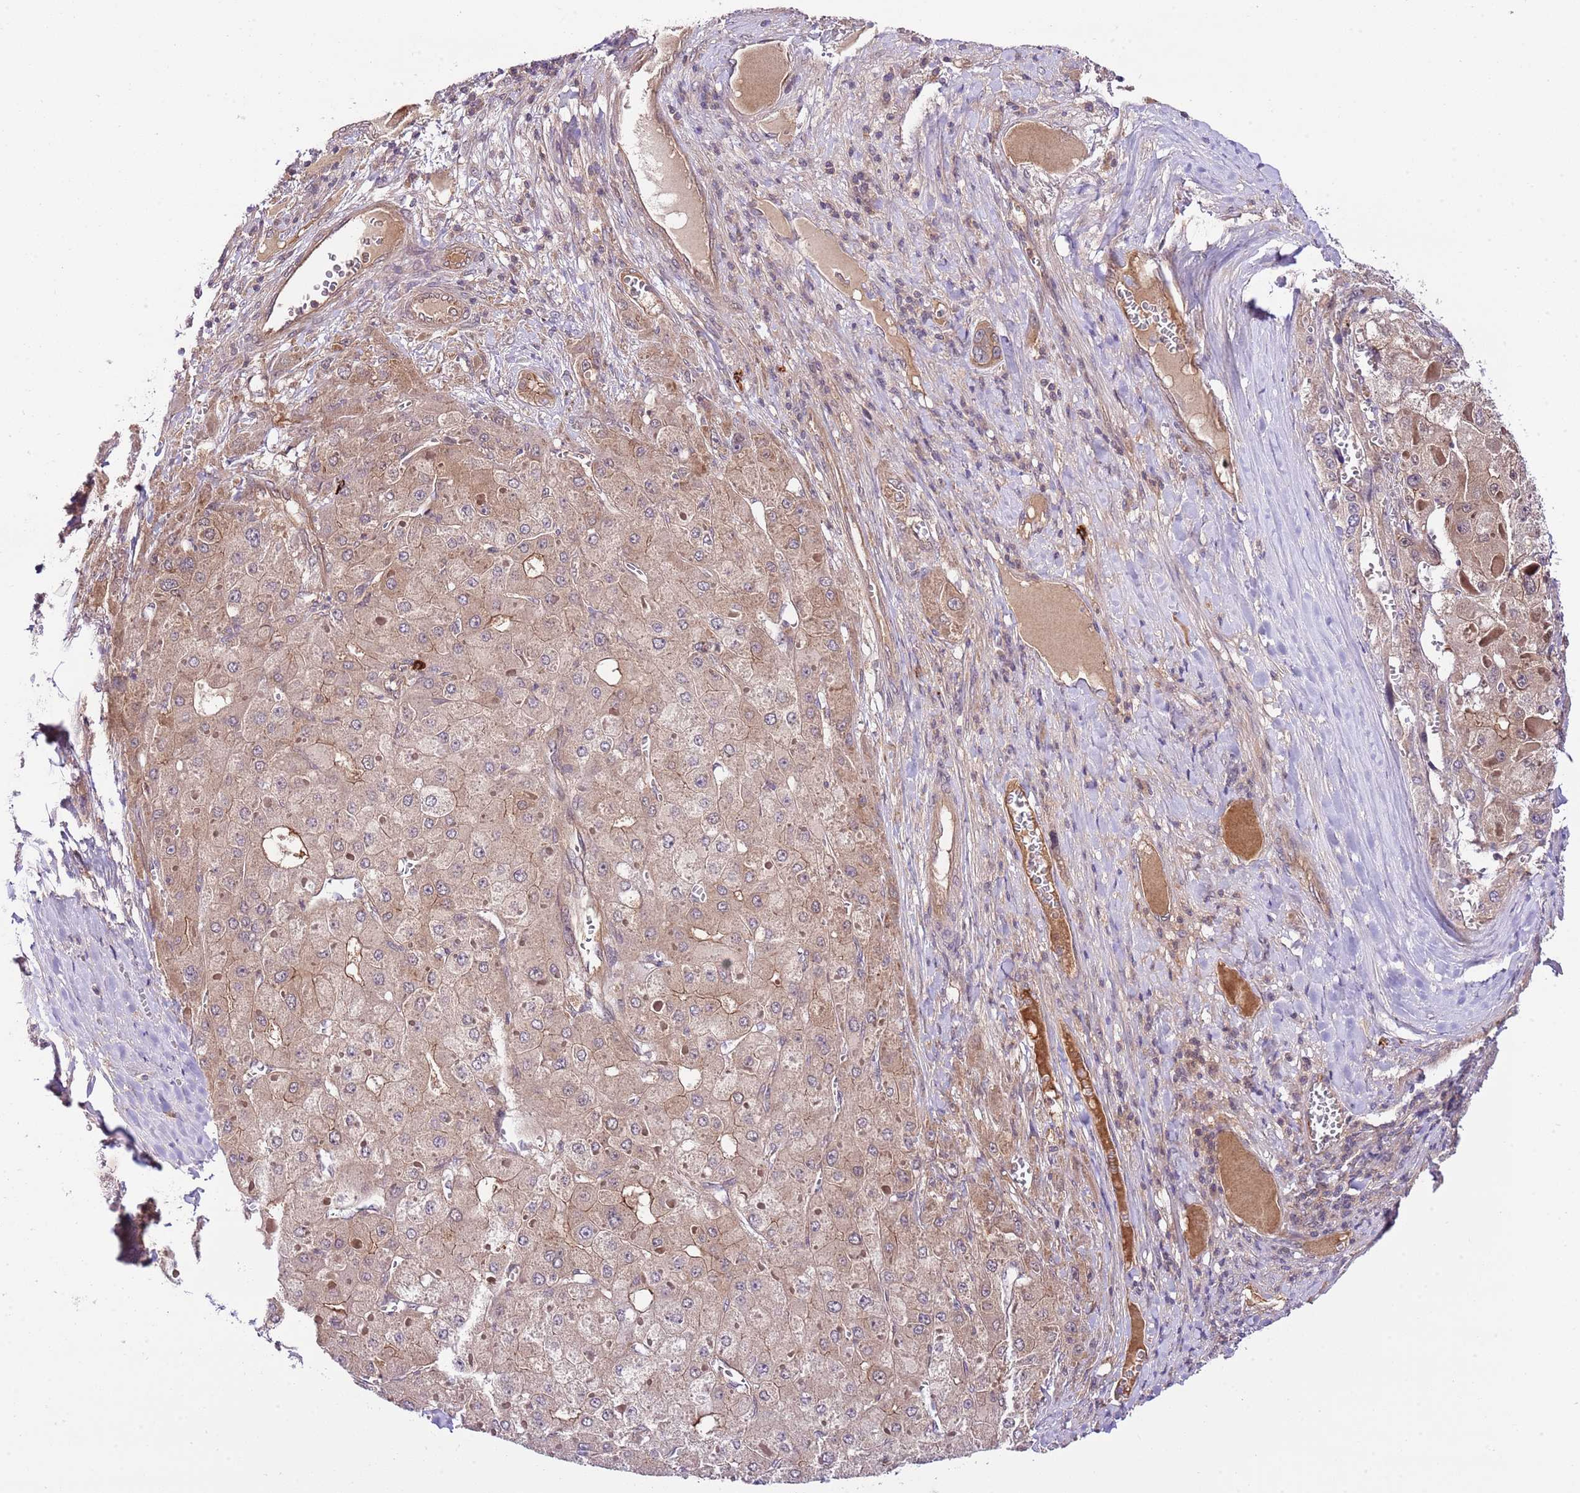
{"staining": {"intensity": "moderate", "quantity": "25%-75%", "location": "cytoplasmic/membranous"}, "tissue": "liver cancer", "cell_type": "Tumor cells", "image_type": "cancer", "snomed": [{"axis": "morphology", "description": "Carcinoma, Hepatocellular, NOS"}, {"axis": "topography", "description": "Liver"}], "caption": "The immunohistochemical stain shows moderate cytoplasmic/membranous expression in tumor cells of liver hepatocellular carcinoma tissue.", "gene": "DONSON", "patient": {"sex": "female", "age": 73}}